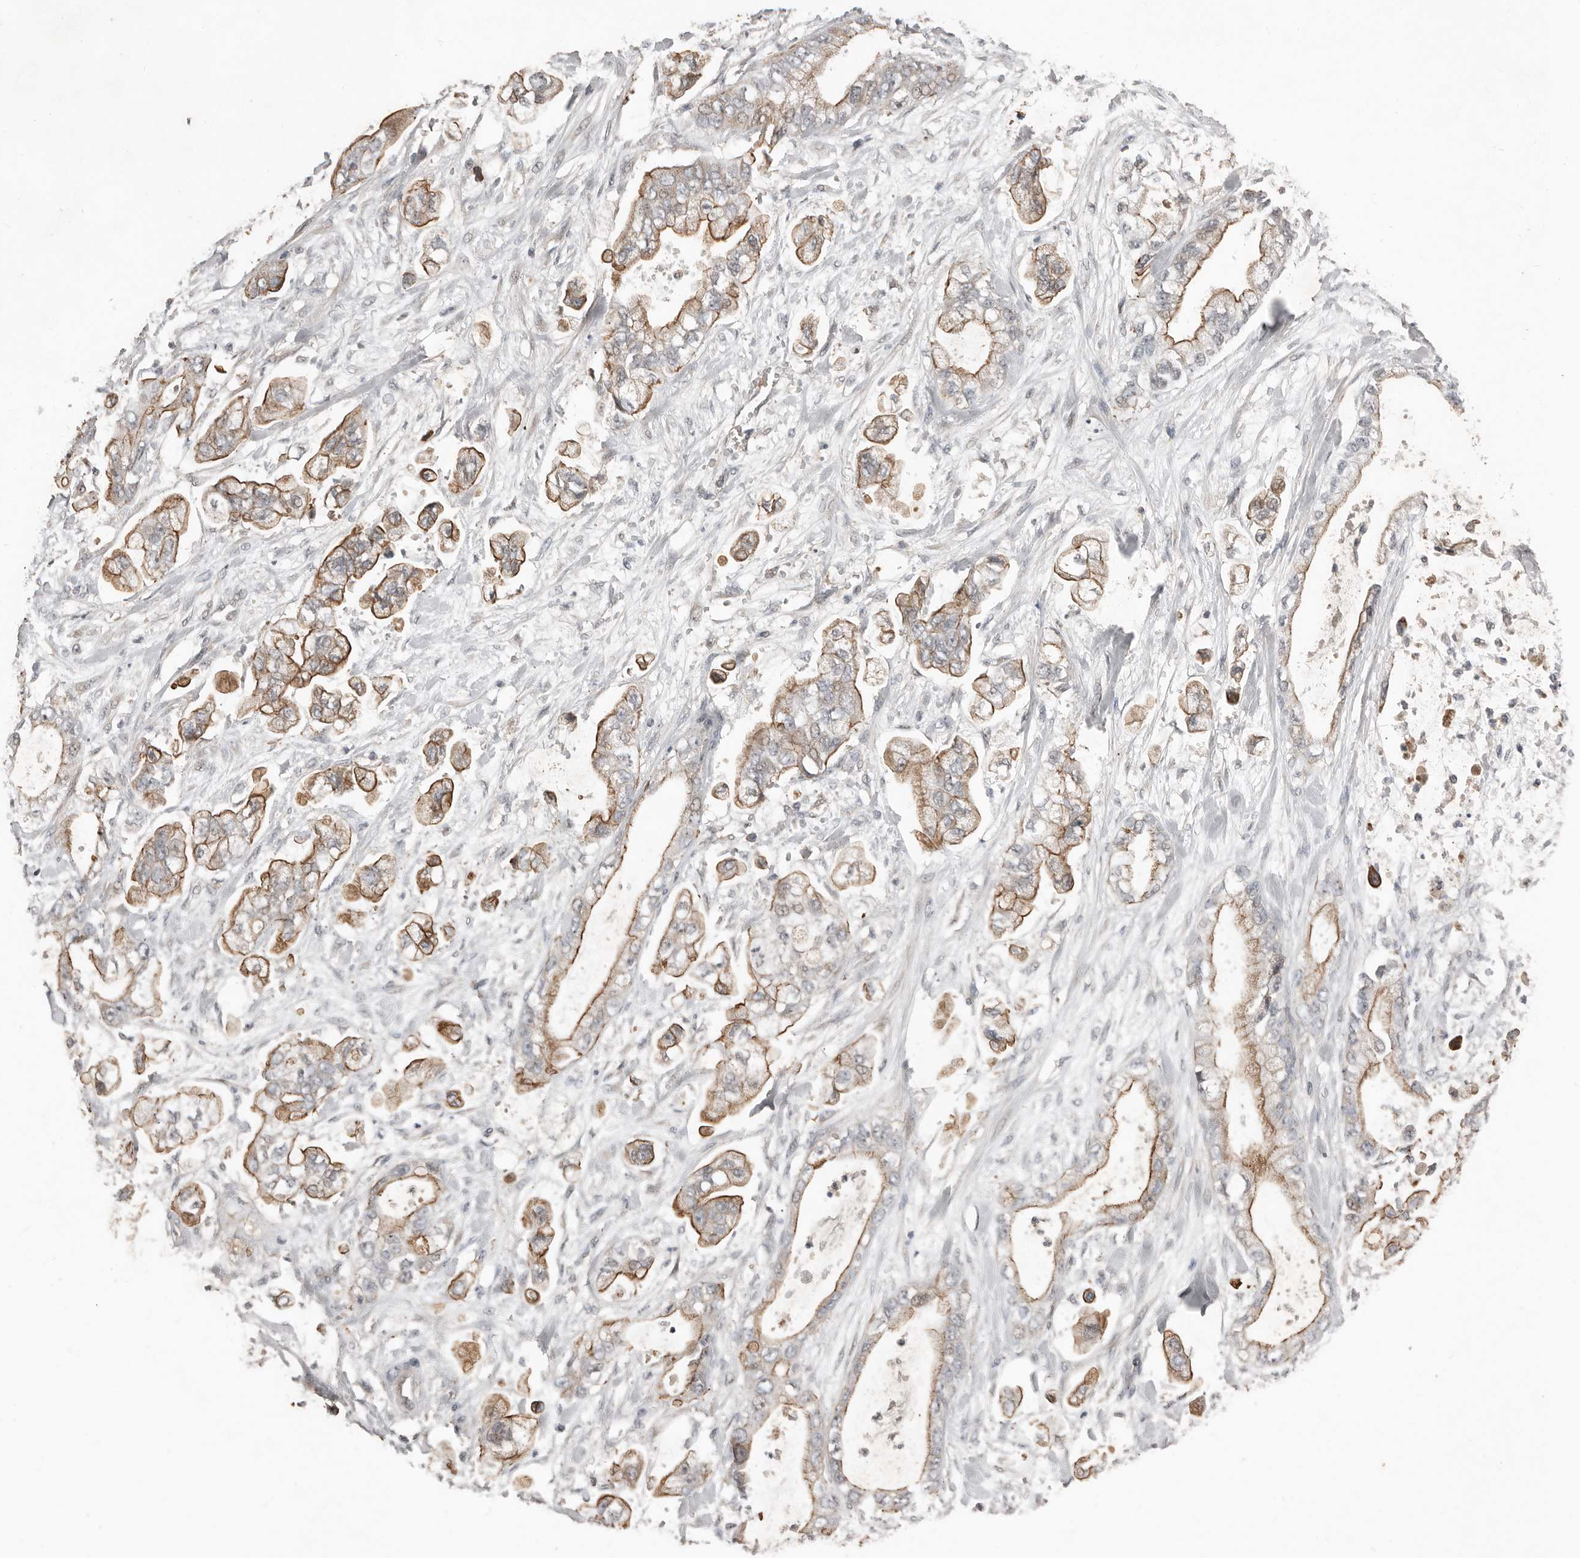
{"staining": {"intensity": "moderate", "quantity": "25%-75%", "location": "cytoplasmic/membranous"}, "tissue": "stomach cancer", "cell_type": "Tumor cells", "image_type": "cancer", "snomed": [{"axis": "morphology", "description": "Normal tissue, NOS"}, {"axis": "morphology", "description": "Adenocarcinoma, NOS"}, {"axis": "topography", "description": "Stomach"}], "caption": "Immunohistochemical staining of stomach cancer (adenocarcinoma) displays medium levels of moderate cytoplasmic/membranous protein expression in about 25%-75% of tumor cells.", "gene": "TEAD3", "patient": {"sex": "male", "age": 62}}